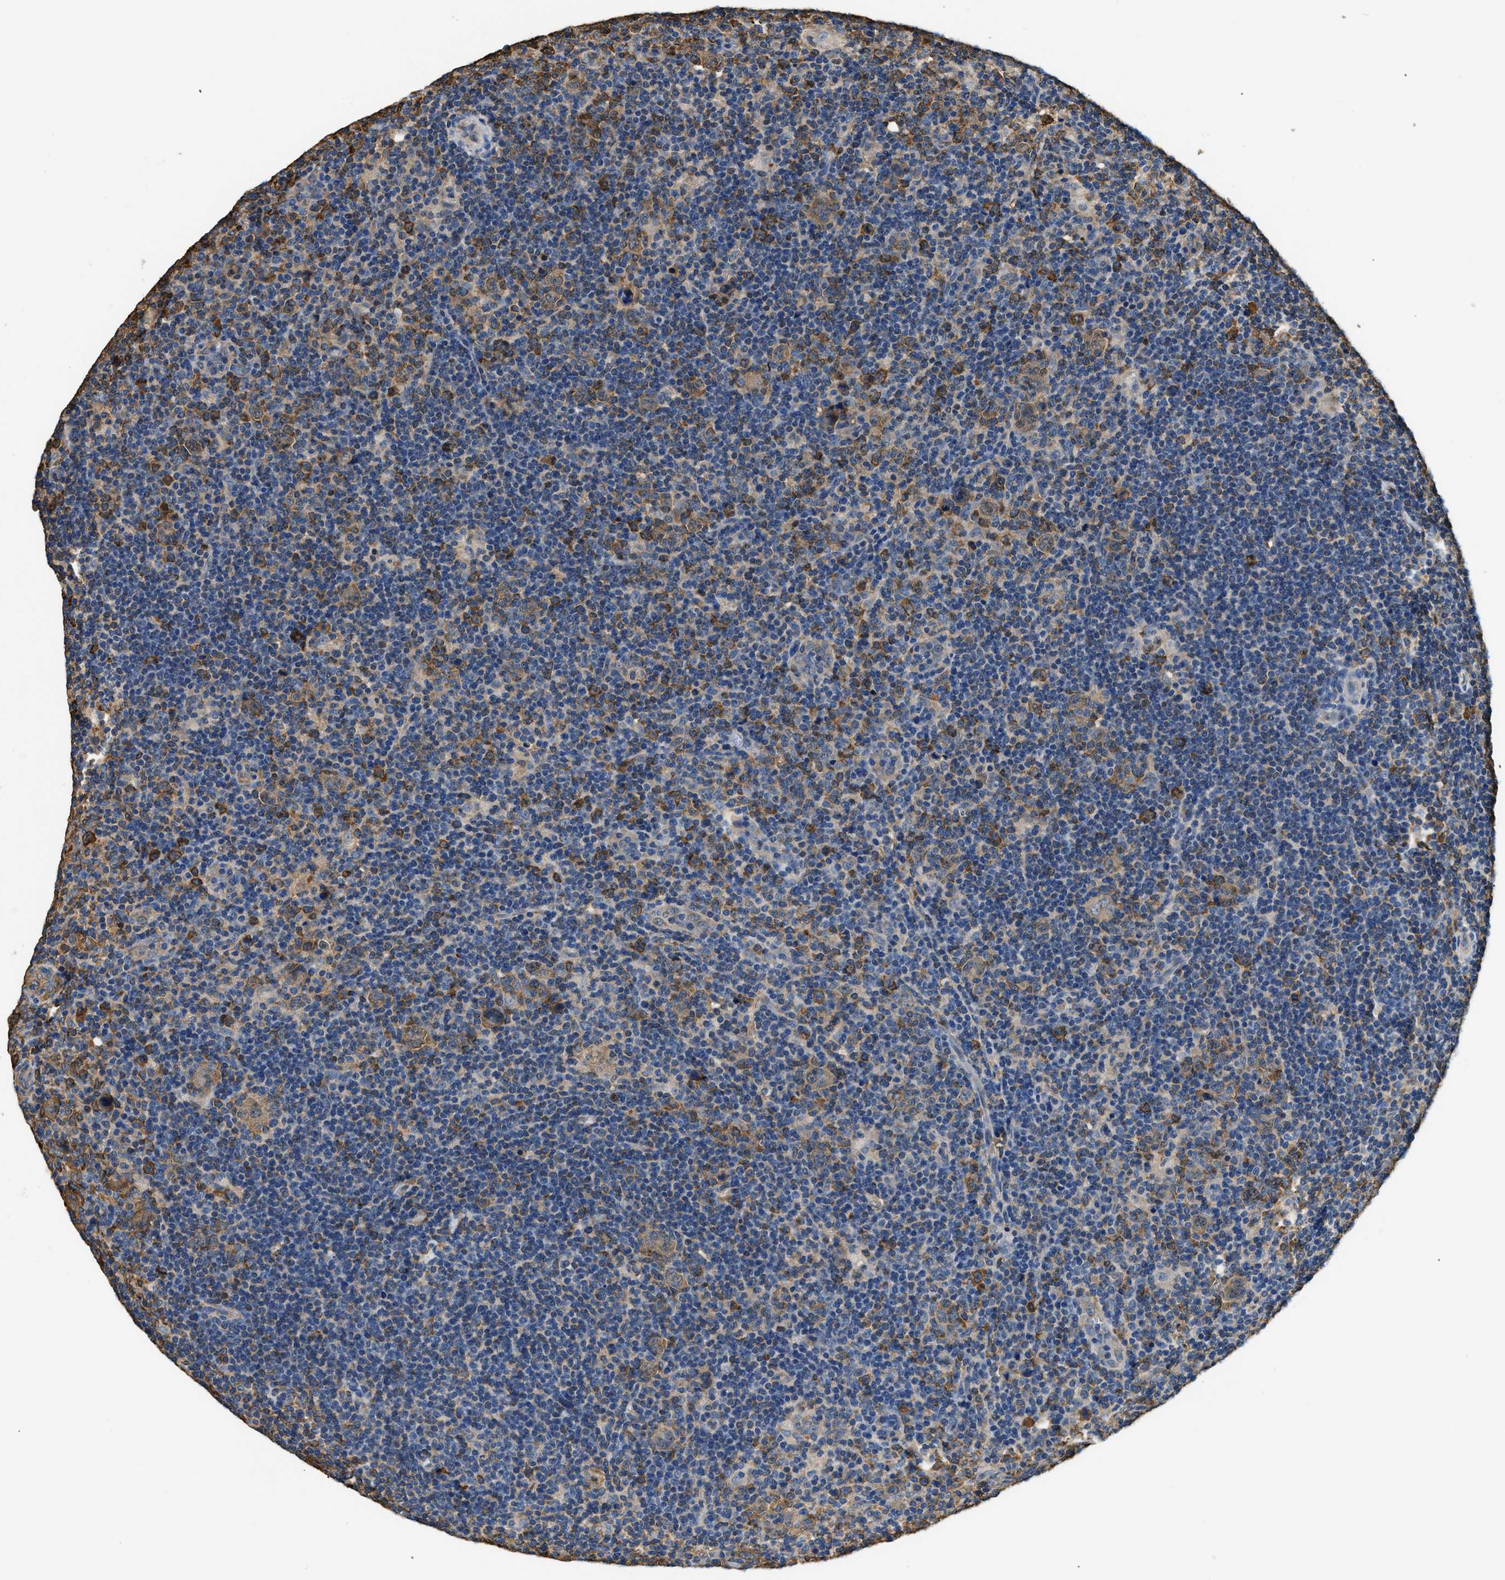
{"staining": {"intensity": "moderate", "quantity": ">75%", "location": "cytoplasmic/membranous"}, "tissue": "lymphoma", "cell_type": "Tumor cells", "image_type": "cancer", "snomed": [{"axis": "morphology", "description": "Hodgkin's disease, NOS"}, {"axis": "topography", "description": "Lymph node"}], "caption": "The image reveals immunohistochemical staining of lymphoma. There is moderate cytoplasmic/membranous staining is appreciated in about >75% of tumor cells.", "gene": "PPP2R1B", "patient": {"sex": "female", "age": 57}}